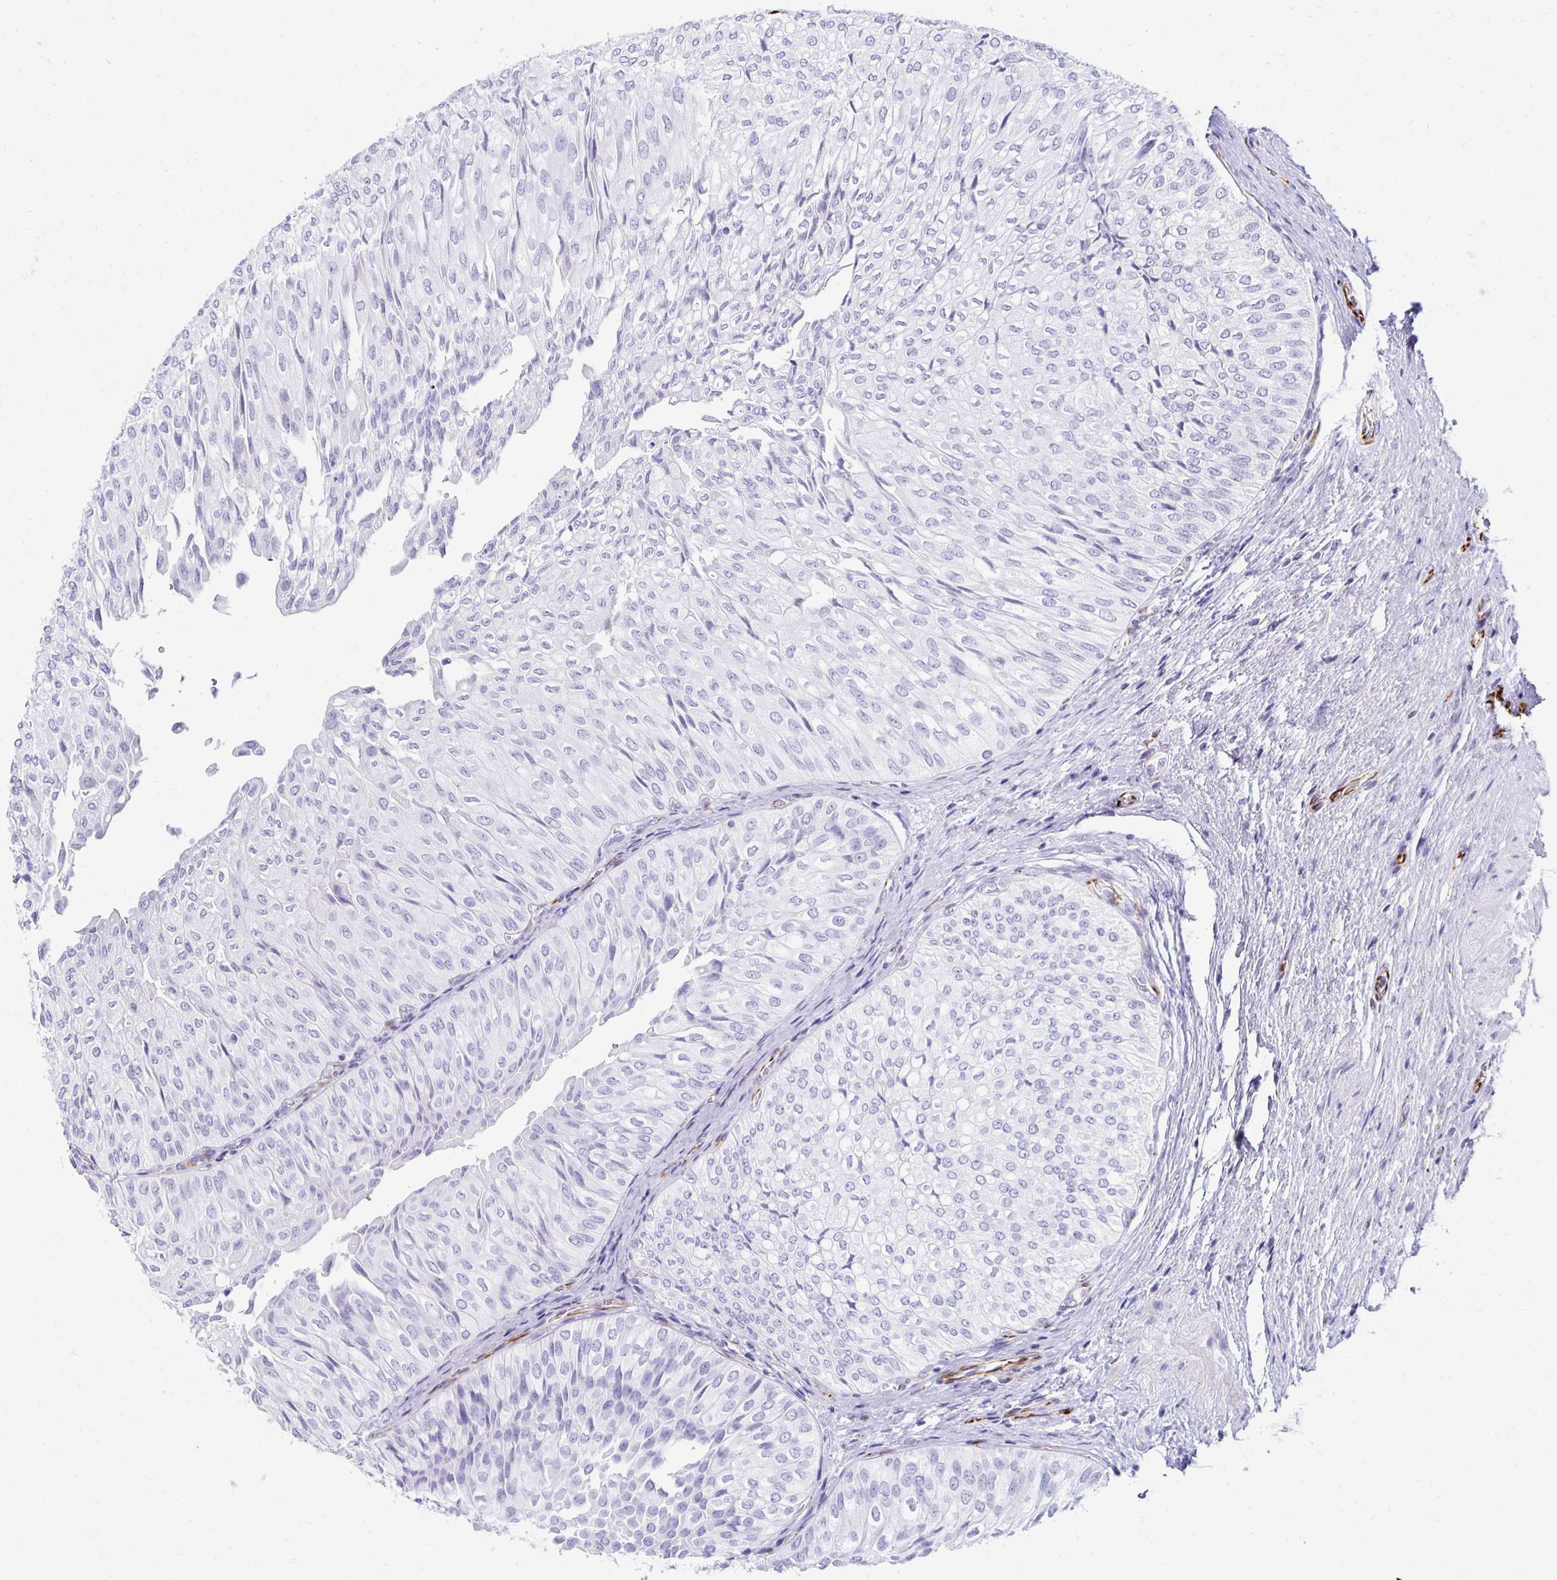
{"staining": {"intensity": "negative", "quantity": "none", "location": "none"}, "tissue": "urothelial cancer", "cell_type": "Tumor cells", "image_type": "cancer", "snomed": [{"axis": "morphology", "description": "Urothelial carcinoma, NOS"}, {"axis": "topography", "description": "Urinary bladder"}], "caption": "DAB (3,3'-diaminobenzidine) immunohistochemical staining of urothelial cancer displays no significant expression in tumor cells. (Brightfield microscopy of DAB IHC at high magnification).", "gene": "TMEM54", "patient": {"sex": "male", "age": 62}}